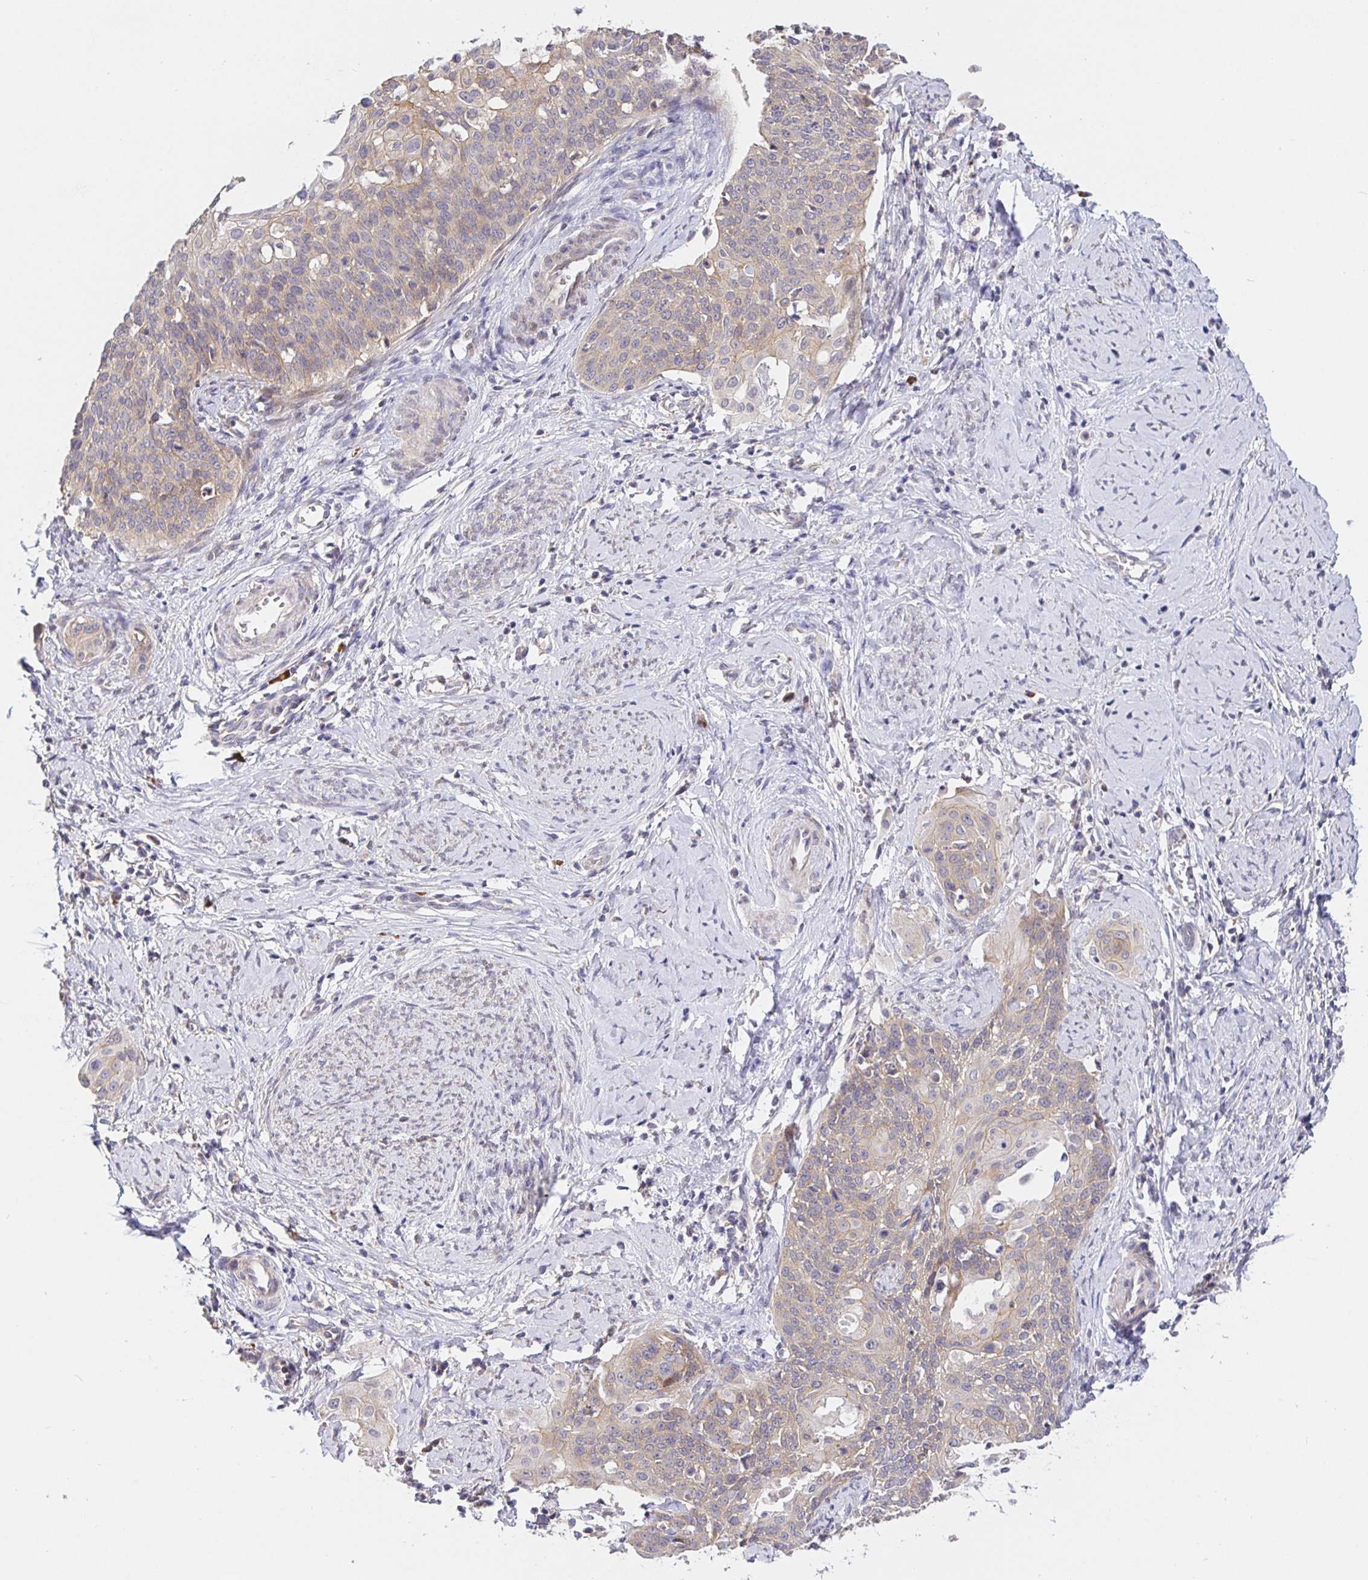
{"staining": {"intensity": "weak", "quantity": "25%-75%", "location": "cytoplasmic/membranous"}, "tissue": "cervical cancer", "cell_type": "Tumor cells", "image_type": "cancer", "snomed": [{"axis": "morphology", "description": "Squamous cell carcinoma, NOS"}, {"axis": "topography", "description": "Cervix"}], "caption": "Protein staining exhibits weak cytoplasmic/membranous staining in approximately 25%-75% of tumor cells in squamous cell carcinoma (cervical).", "gene": "ZDHHC11", "patient": {"sex": "female", "age": 44}}